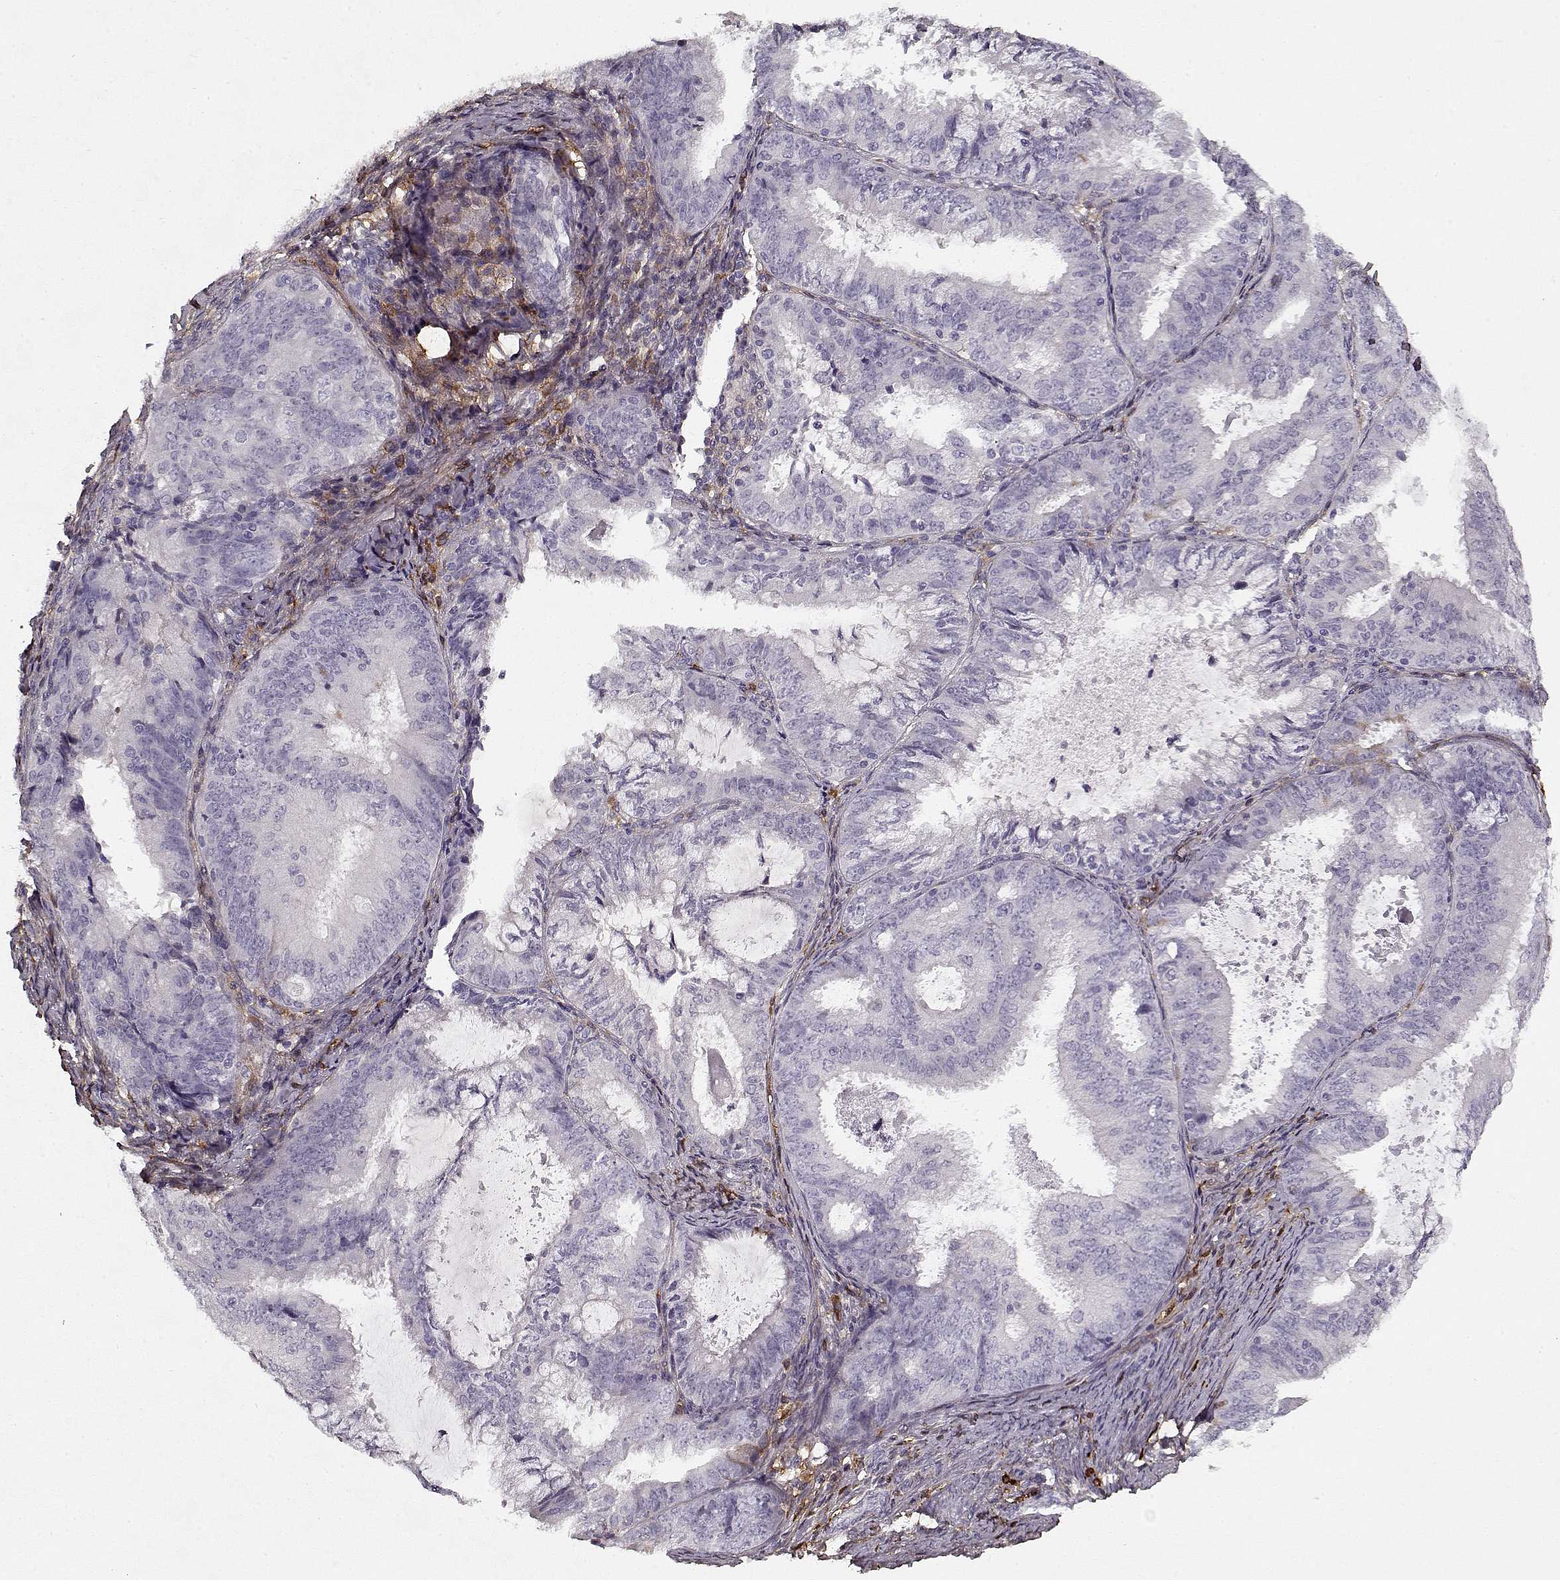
{"staining": {"intensity": "negative", "quantity": "none", "location": "none"}, "tissue": "endometrial cancer", "cell_type": "Tumor cells", "image_type": "cancer", "snomed": [{"axis": "morphology", "description": "Adenocarcinoma, NOS"}, {"axis": "topography", "description": "Endometrium"}], "caption": "The histopathology image shows no staining of tumor cells in endometrial adenocarcinoma.", "gene": "LUM", "patient": {"sex": "female", "age": 57}}